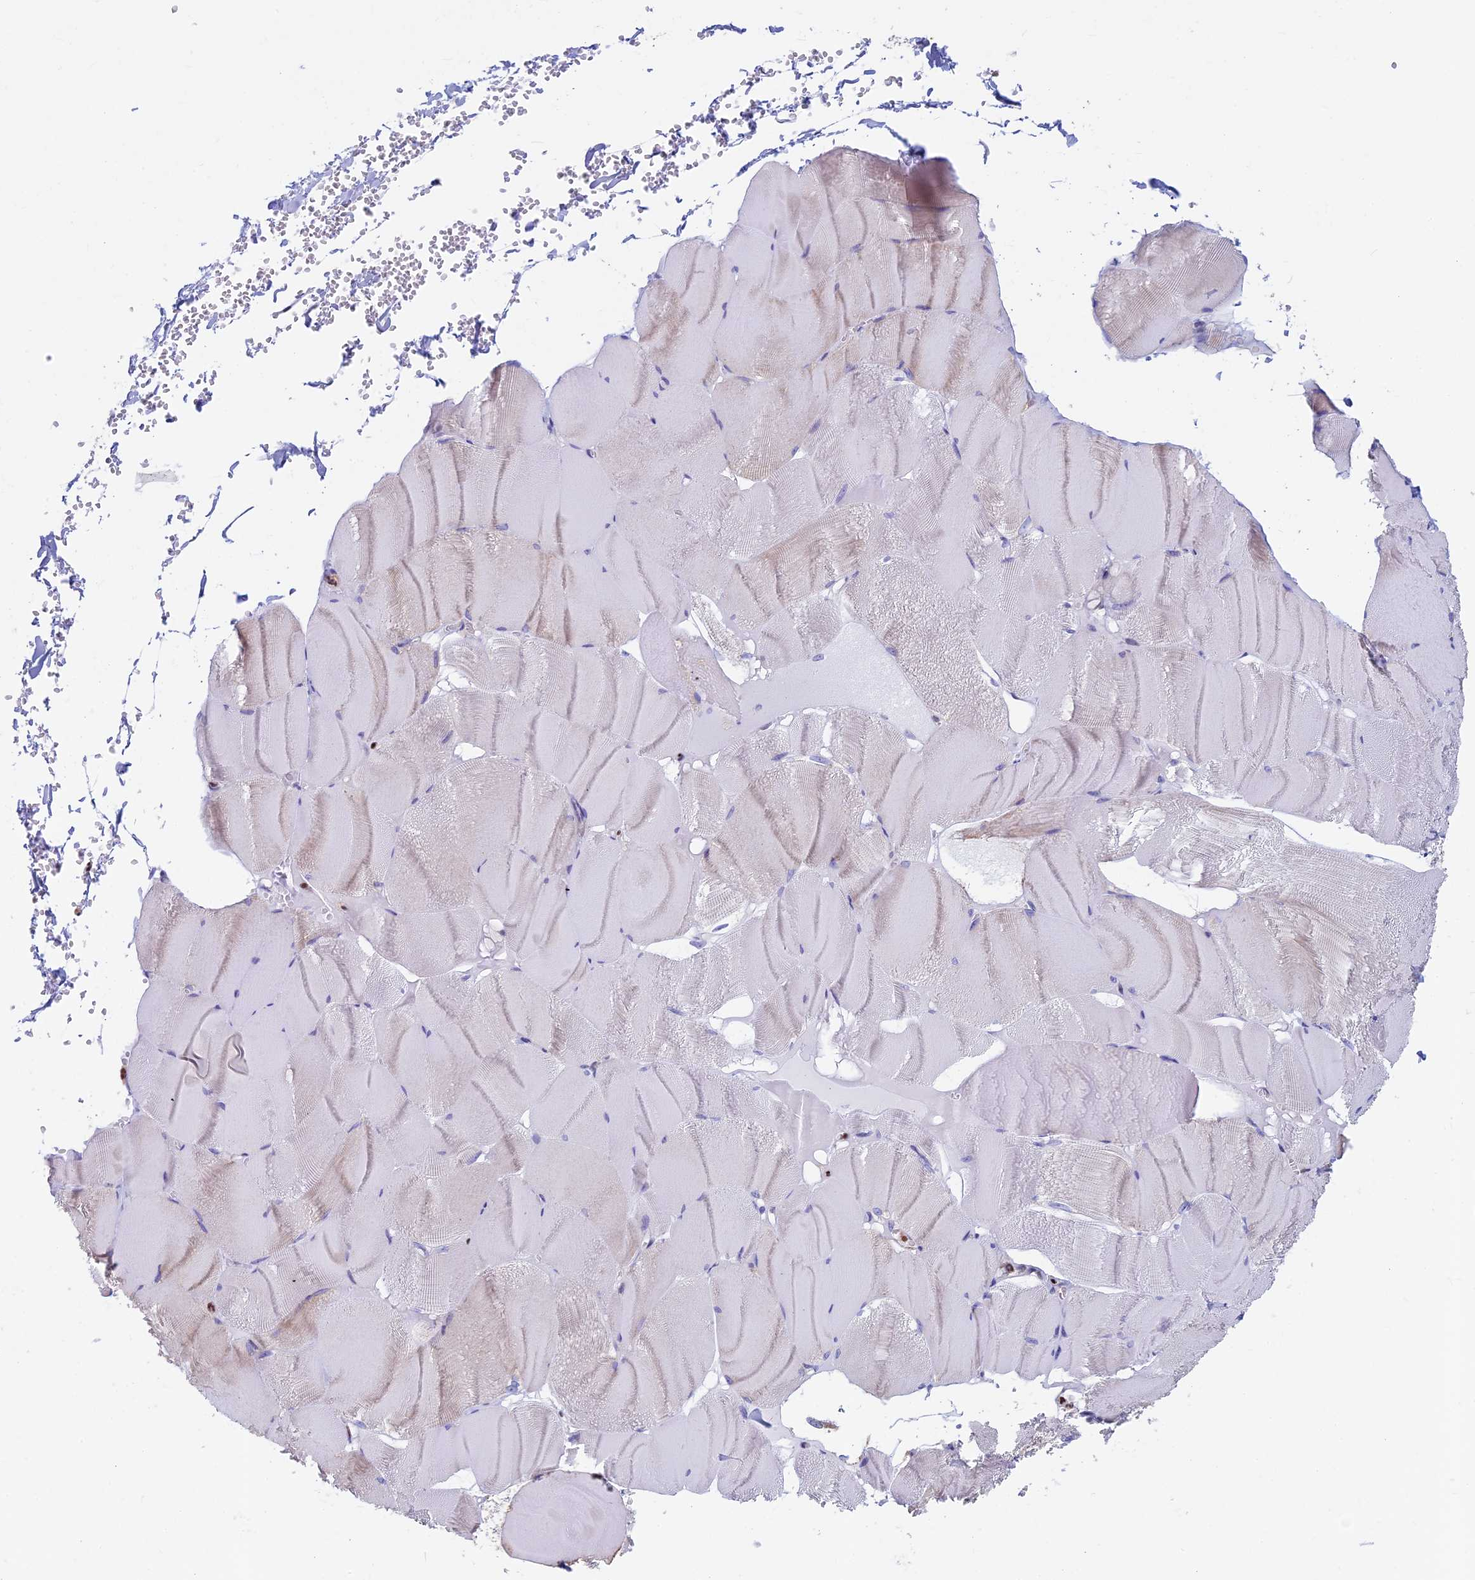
{"staining": {"intensity": "negative", "quantity": "none", "location": "none"}, "tissue": "skeletal muscle", "cell_type": "Myocytes", "image_type": "normal", "snomed": [{"axis": "morphology", "description": "Normal tissue, NOS"}, {"axis": "morphology", "description": "Basal cell carcinoma"}, {"axis": "topography", "description": "Skeletal muscle"}], "caption": "Immunohistochemistry (IHC) micrograph of unremarkable skeletal muscle stained for a protein (brown), which shows no positivity in myocytes.", "gene": "ACSS1", "patient": {"sex": "female", "age": 64}}